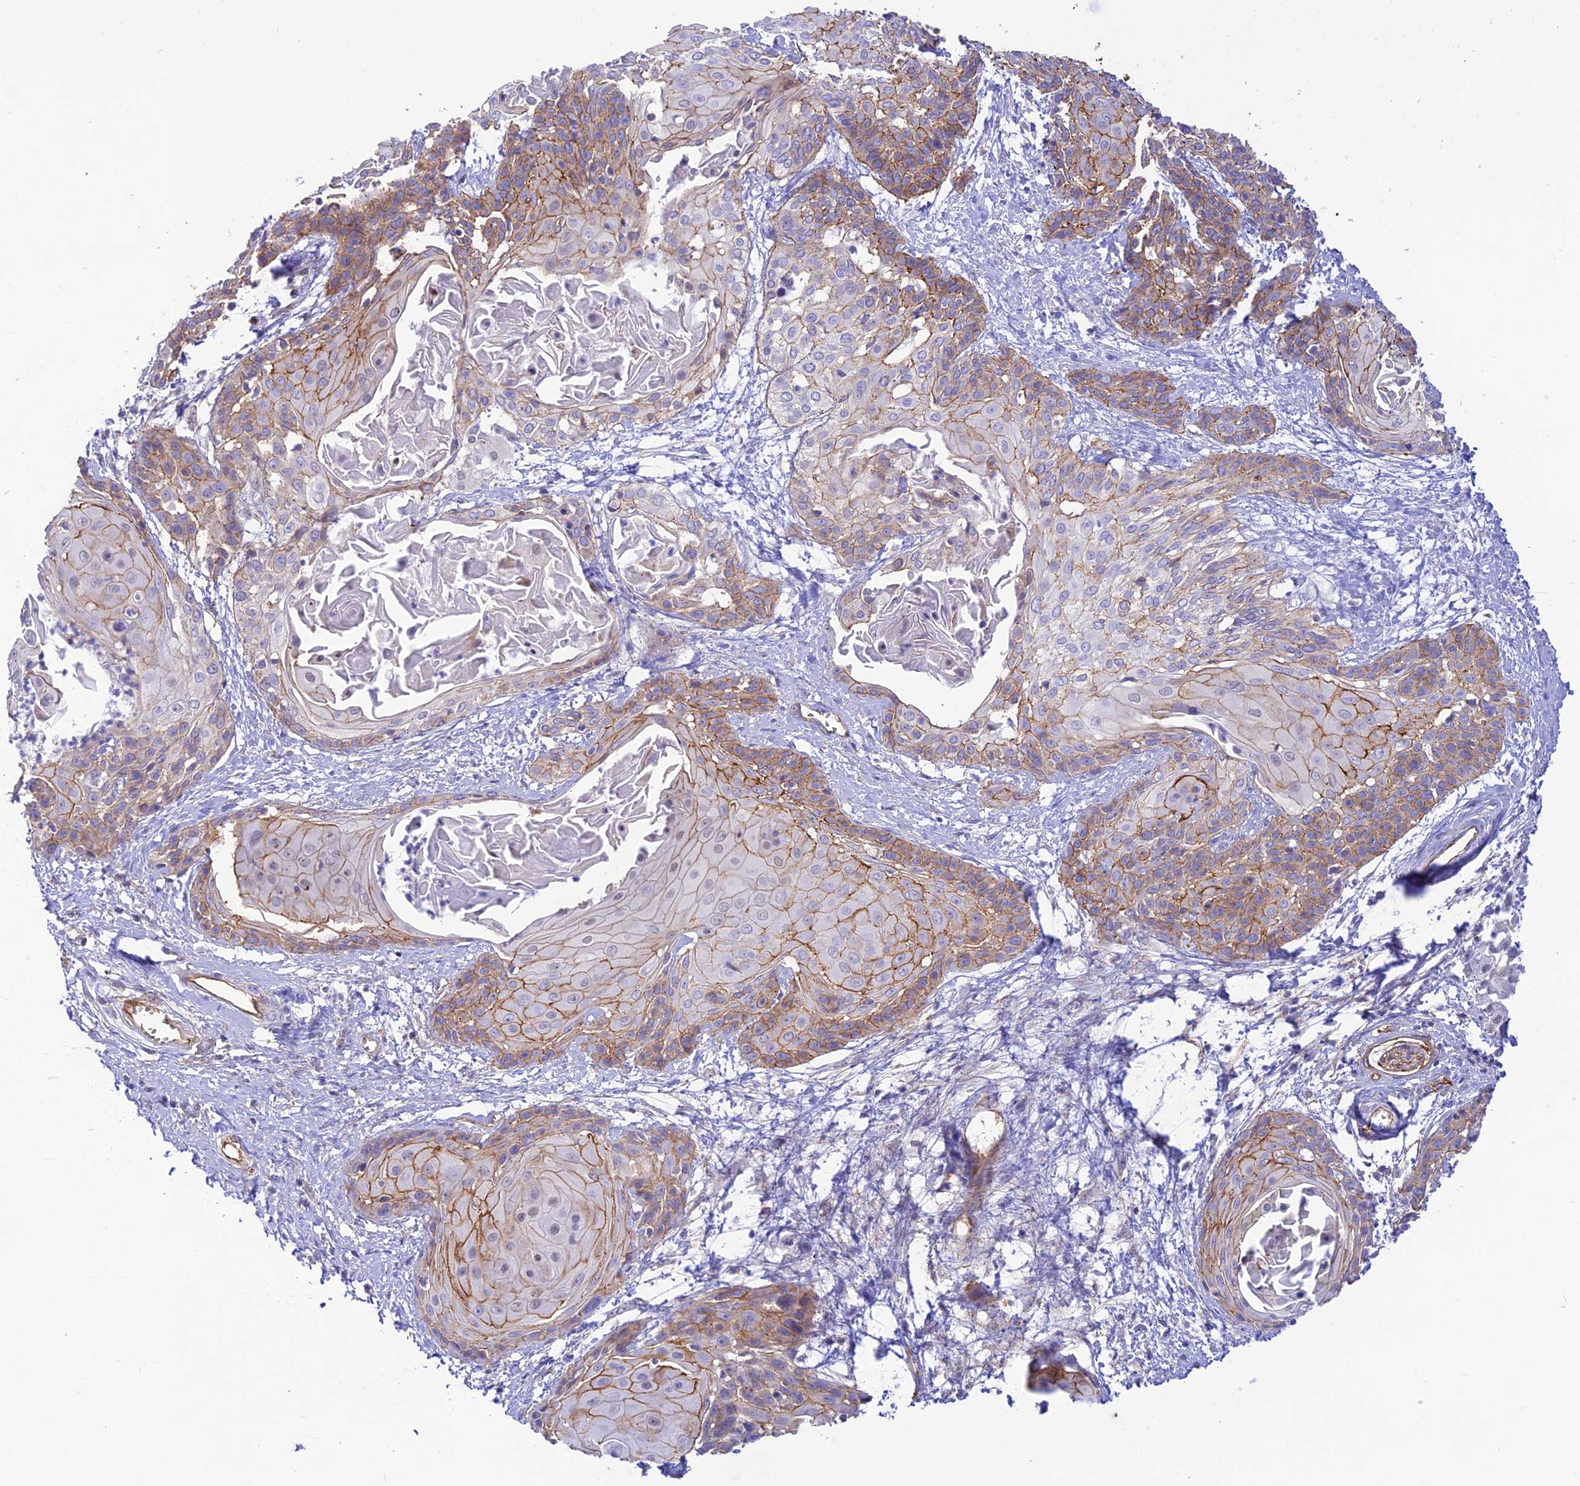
{"staining": {"intensity": "moderate", "quantity": "<25%", "location": "cytoplasmic/membranous"}, "tissue": "cervical cancer", "cell_type": "Tumor cells", "image_type": "cancer", "snomed": [{"axis": "morphology", "description": "Squamous cell carcinoma, NOS"}, {"axis": "topography", "description": "Cervix"}], "caption": "Immunohistochemistry of human cervical squamous cell carcinoma reveals low levels of moderate cytoplasmic/membranous positivity in about <25% of tumor cells.", "gene": "YPEL5", "patient": {"sex": "female", "age": 57}}